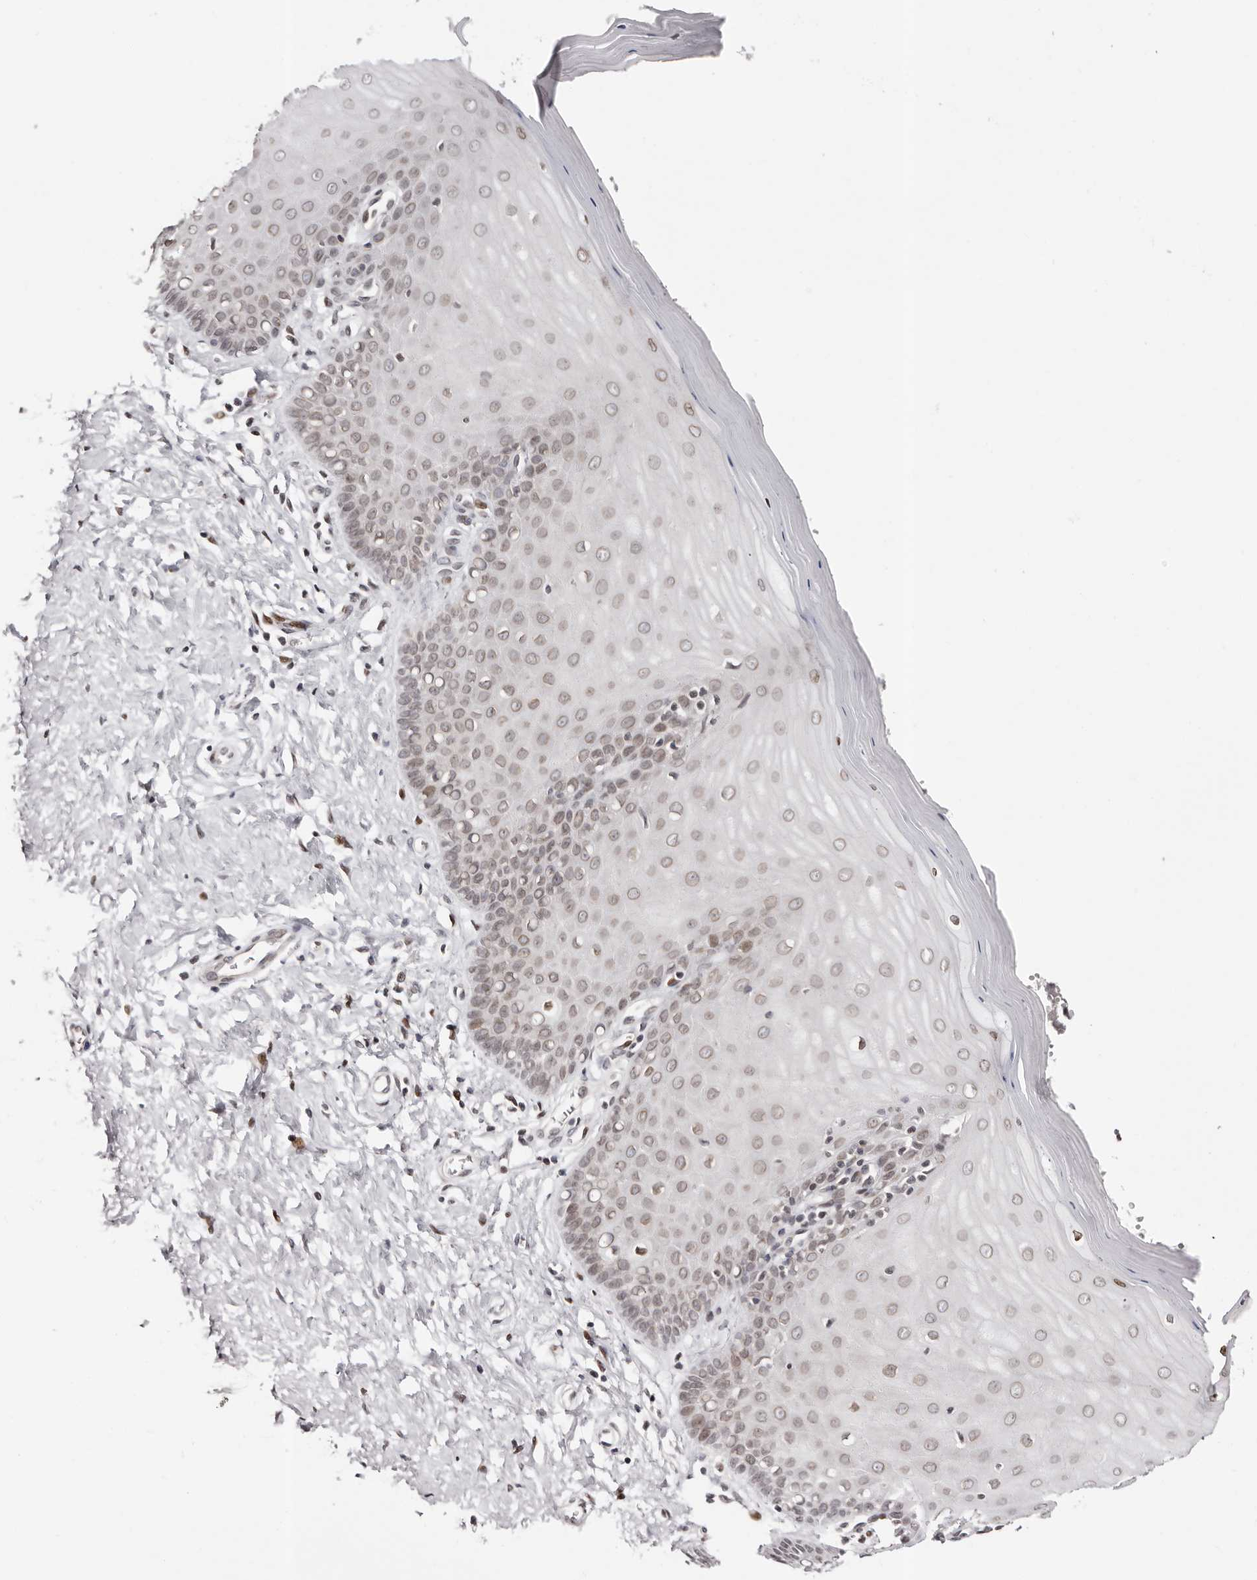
{"staining": {"intensity": "moderate", "quantity": ">75%", "location": "nuclear"}, "tissue": "cervix", "cell_type": "Glandular cells", "image_type": "normal", "snomed": [{"axis": "morphology", "description": "Normal tissue, NOS"}, {"axis": "topography", "description": "Cervix"}], "caption": "Cervix stained for a protein (brown) shows moderate nuclear positive expression in about >75% of glandular cells.", "gene": "NUP153", "patient": {"sex": "female", "age": 55}}